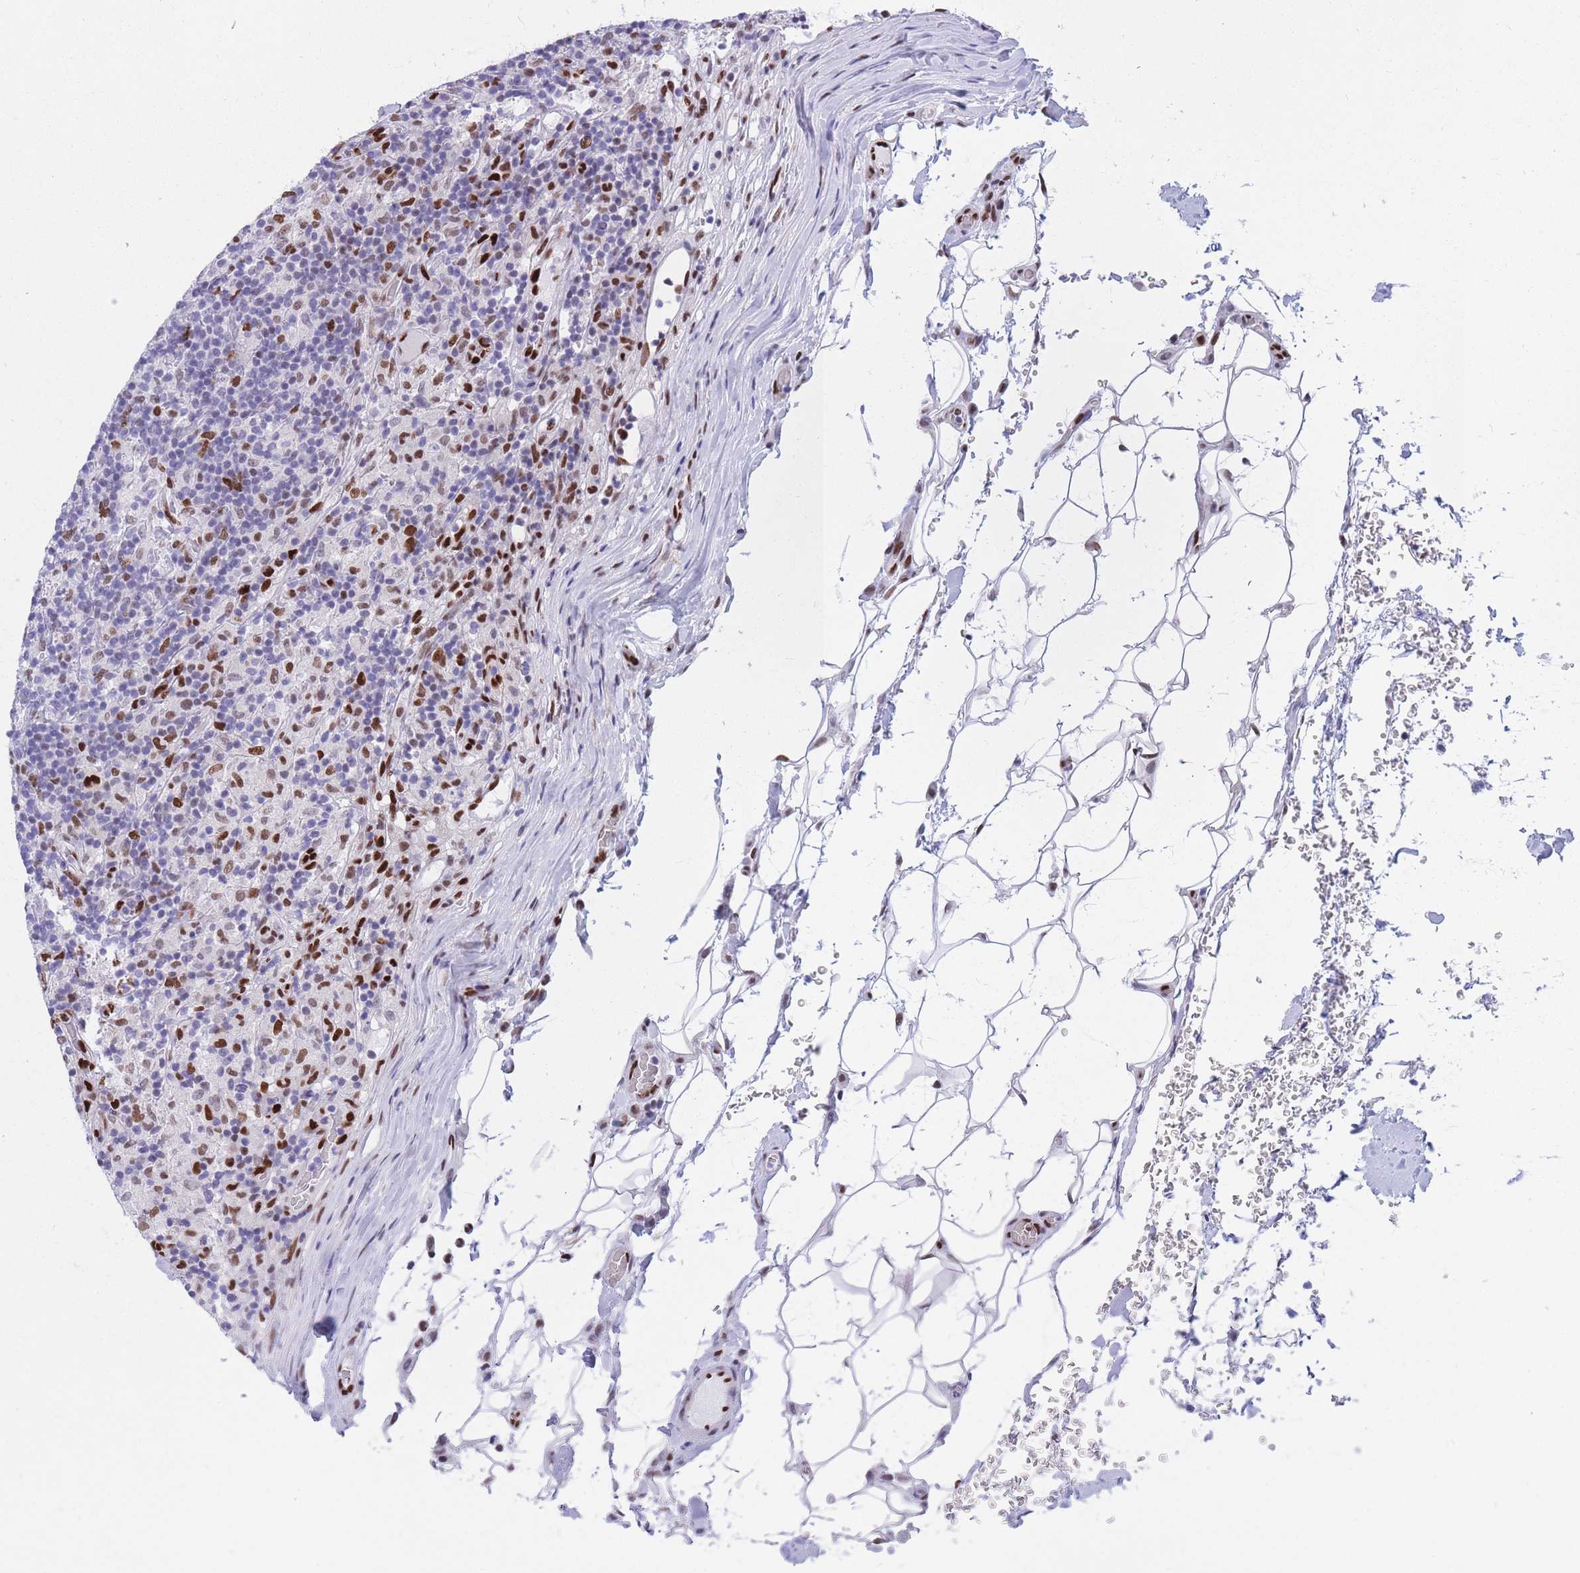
{"staining": {"intensity": "moderate", "quantity": ">75%", "location": "nuclear"}, "tissue": "lymphoma", "cell_type": "Tumor cells", "image_type": "cancer", "snomed": [{"axis": "morphology", "description": "Hodgkin's disease, NOS"}, {"axis": "topography", "description": "Lymph node"}], "caption": "Immunohistochemistry of human lymphoma displays medium levels of moderate nuclear expression in about >75% of tumor cells.", "gene": "NASP", "patient": {"sex": "male", "age": 70}}